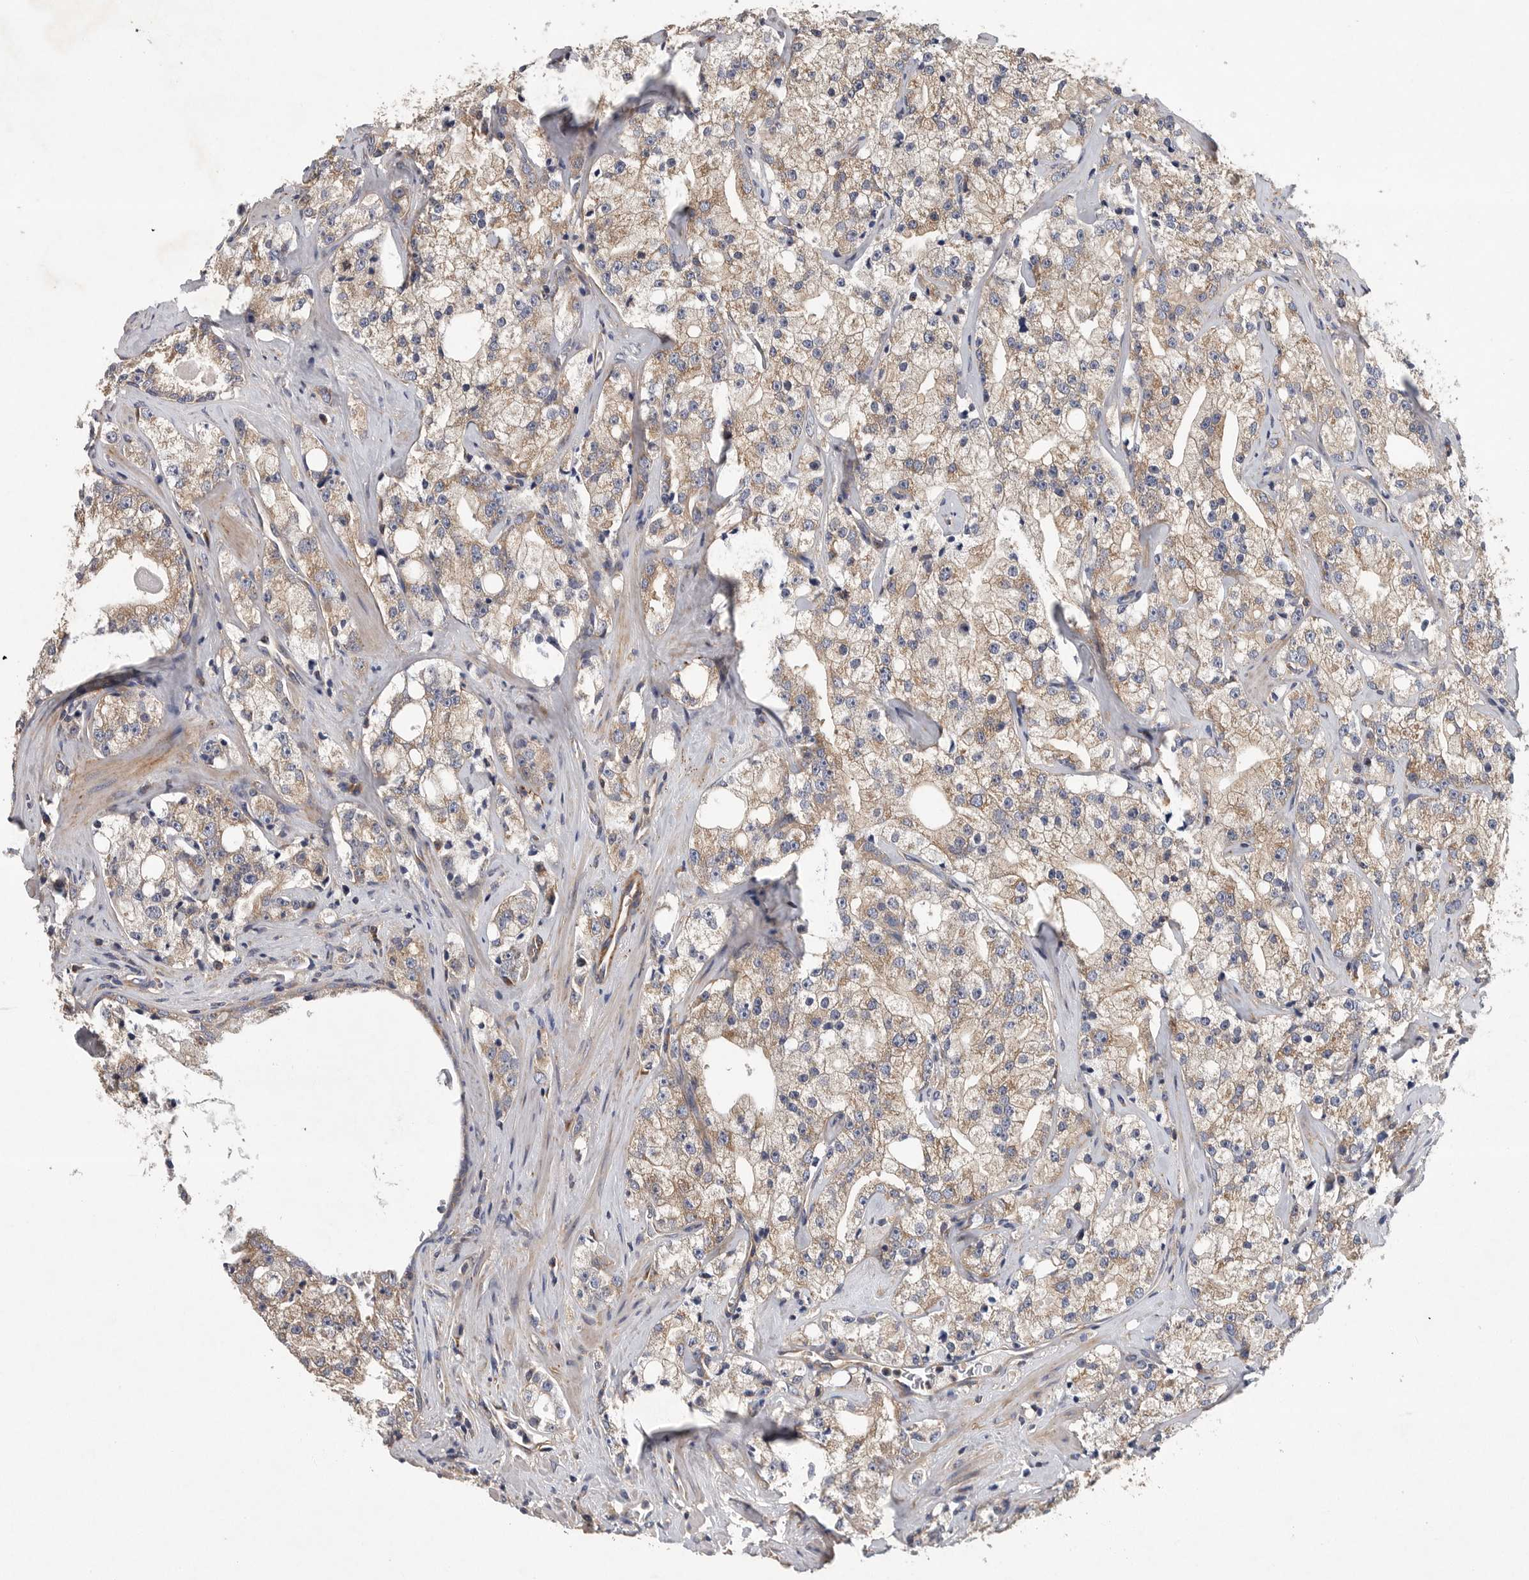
{"staining": {"intensity": "weak", "quantity": ">75%", "location": "cytoplasmic/membranous"}, "tissue": "prostate cancer", "cell_type": "Tumor cells", "image_type": "cancer", "snomed": [{"axis": "morphology", "description": "Adenocarcinoma, High grade"}, {"axis": "topography", "description": "Prostate"}], "caption": "Immunohistochemical staining of human adenocarcinoma (high-grade) (prostate) exhibits low levels of weak cytoplasmic/membranous protein positivity in about >75% of tumor cells.", "gene": "OXR1", "patient": {"sex": "male", "age": 64}}